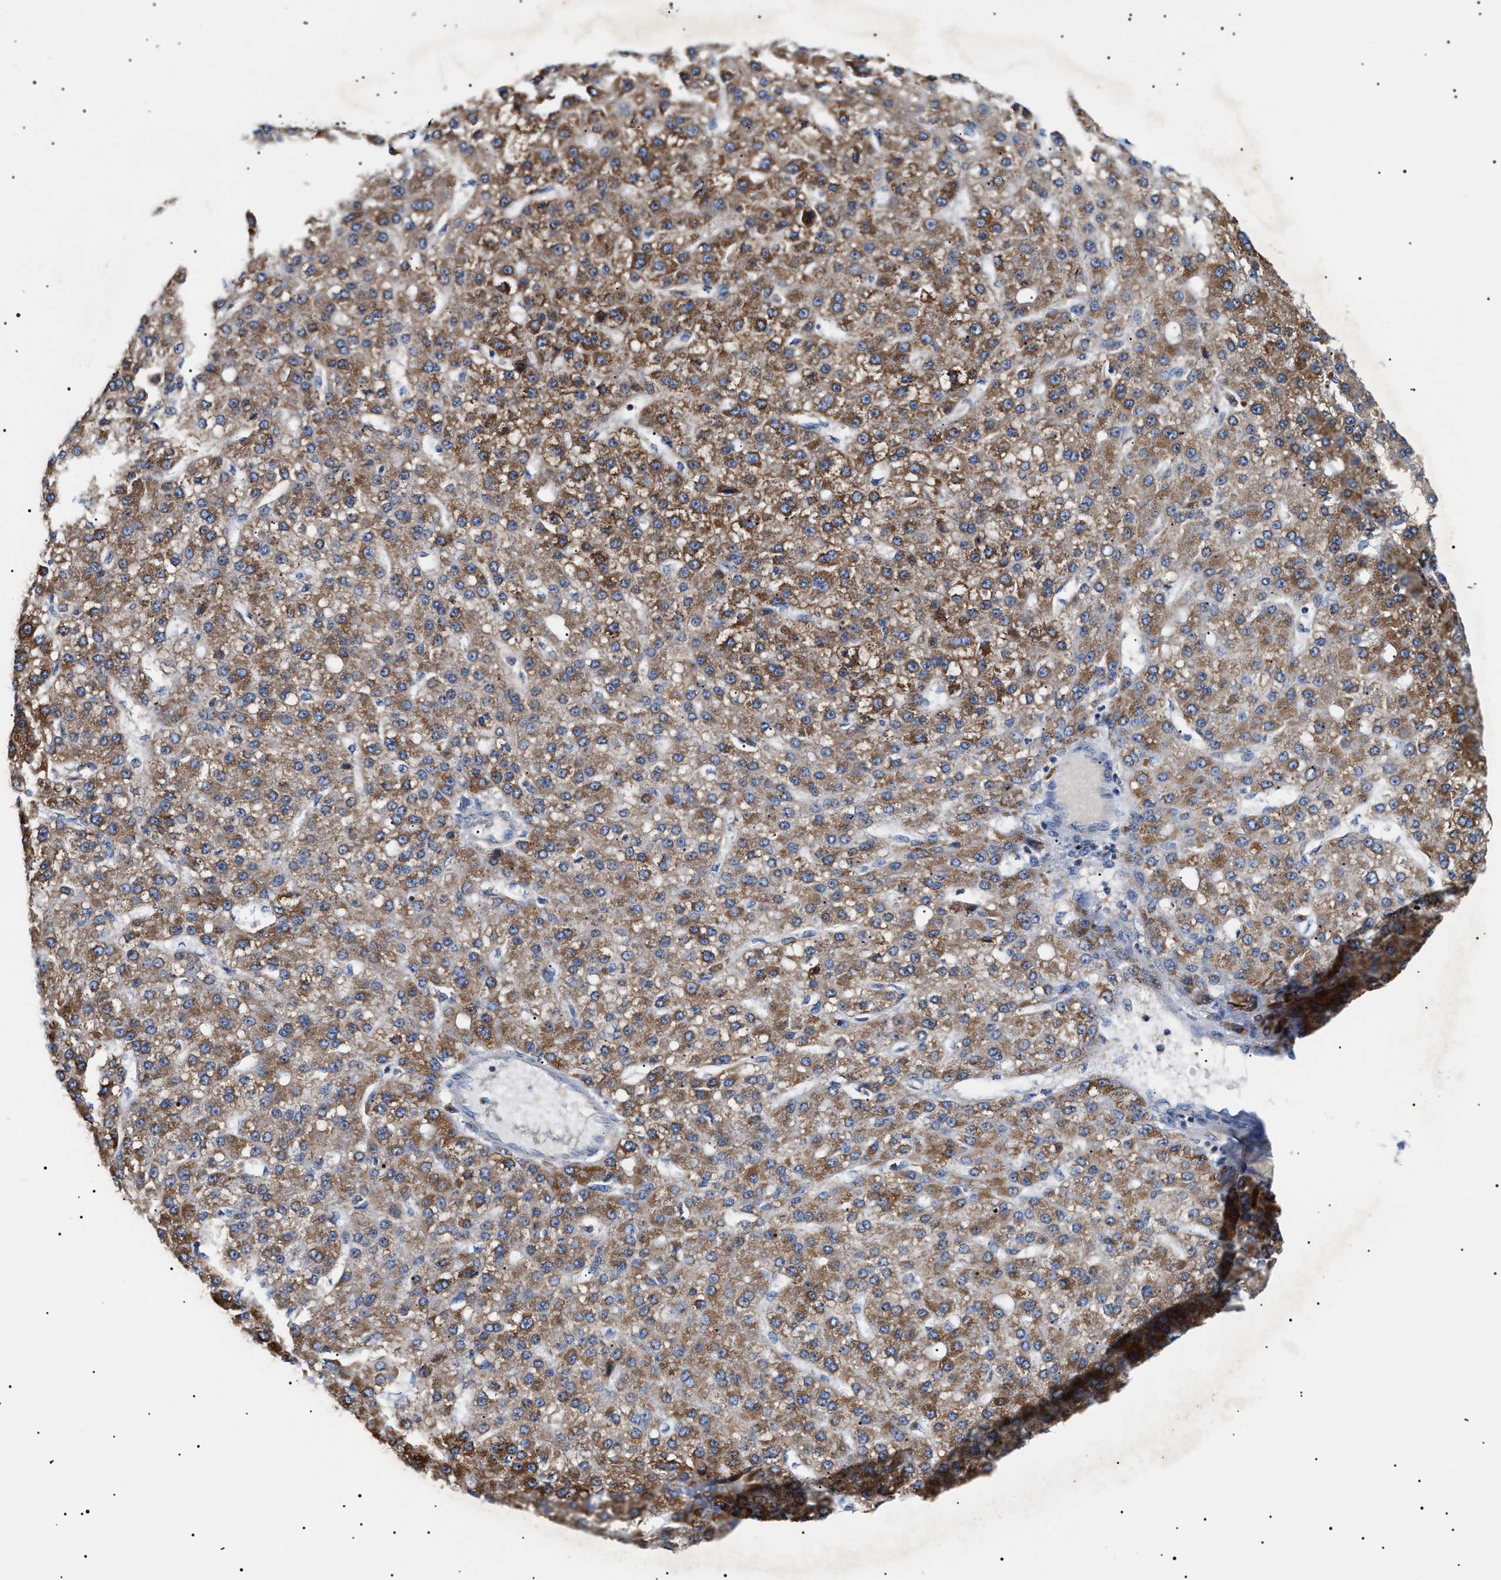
{"staining": {"intensity": "moderate", "quantity": ">75%", "location": "cytoplasmic/membranous"}, "tissue": "liver cancer", "cell_type": "Tumor cells", "image_type": "cancer", "snomed": [{"axis": "morphology", "description": "Carcinoma, Hepatocellular, NOS"}, {"axis": "topography", "description": "Liver"}], "caption": "Liver cancer was stained to show a protein in brown. There is medium levels of moderate cytoplasmic/membranous positivity in about >75% of tumor cells. Immunohistochemistry stains the protein of interest in brown and the nuclei are stained blue.", "gene": "OXSM", "patient": {"sex": "male", "age": 67}}